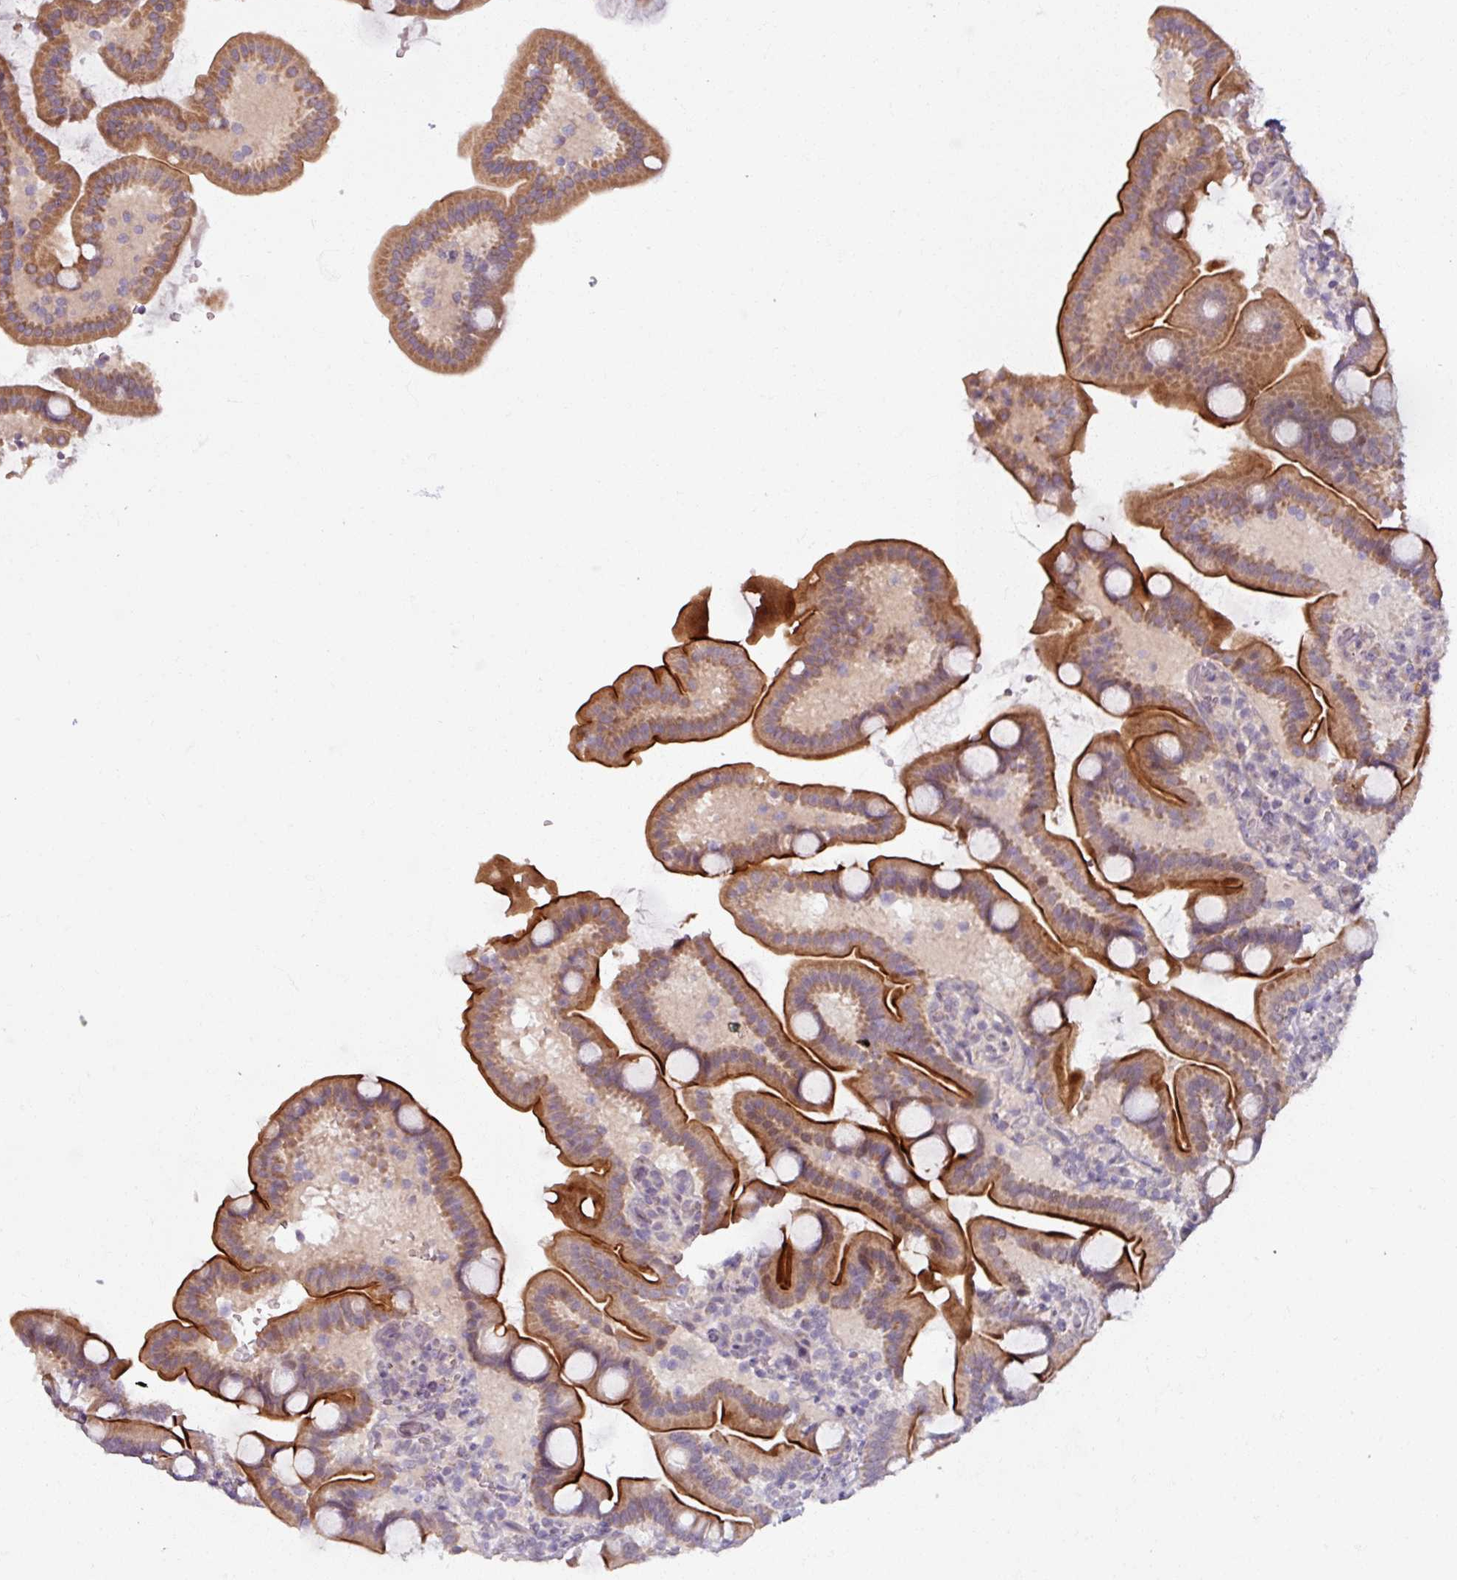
{"staining": {"intensity": "strong", "quantity": "25%-75%", "location": "cytoplasmic/membranous"}, "tissue": "duodenum", "cell_type": "Glandular cells", "image_type": "normal", "snomed": [{"axis": "morphology", "description": "Normal tissue, NOS"}, {"axis": "topography", "description": "Duodenum"}], "caption": "The image exhibits immunohistochemical staining of benign duodenum. There is strong cytoplasmic/membranous positivity is identified in approximately 25%-75% of glandular cells. (Brightfield microscopy of DAB IHC at high magnification).", "gene": "OGFOD3", "patient": {"sex": "male", "age": 55}}